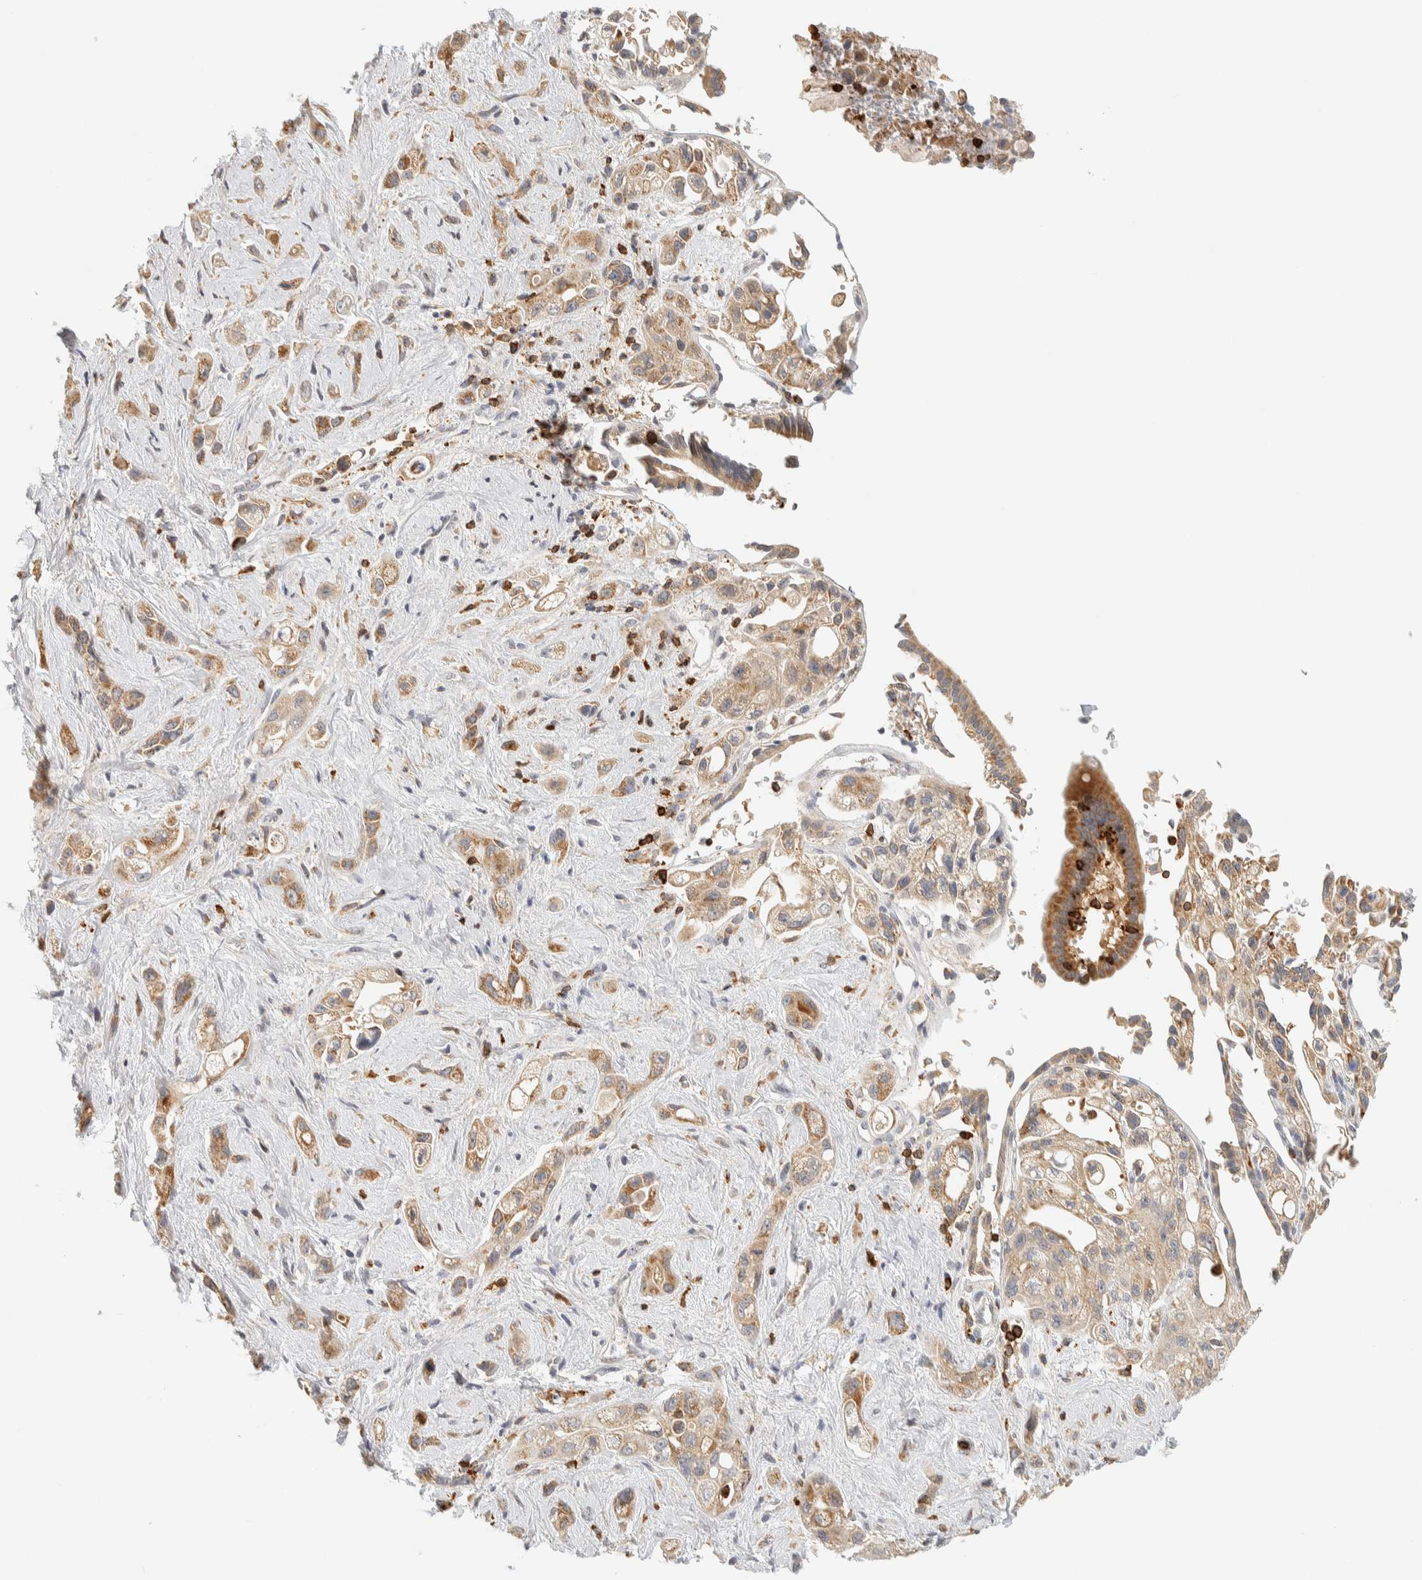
{"staining": {"intensity": "moderate", "quantity": ">75%", "location": "cytoplasmic/membranous"}, "tissue": "pancreatic cancer", "cell_type": "Tumor cells", "image_type": "cancer", "snomed": [{"axis": "morphology", "description": "Adenocarcinoma, NOS"}, {"axis": "topography", "description": "Pancreas"}], "caption": "IHC photomicrograph of human adenocarcinoma (pancreatic) stained for a protein (brown), which demonstrates medium levels of moderate cytoplasmic/membranous staining in approximately >75% of tumor cells.", "gene": "RUNDC1", "patient": {"sex": "female", "age": 66}}